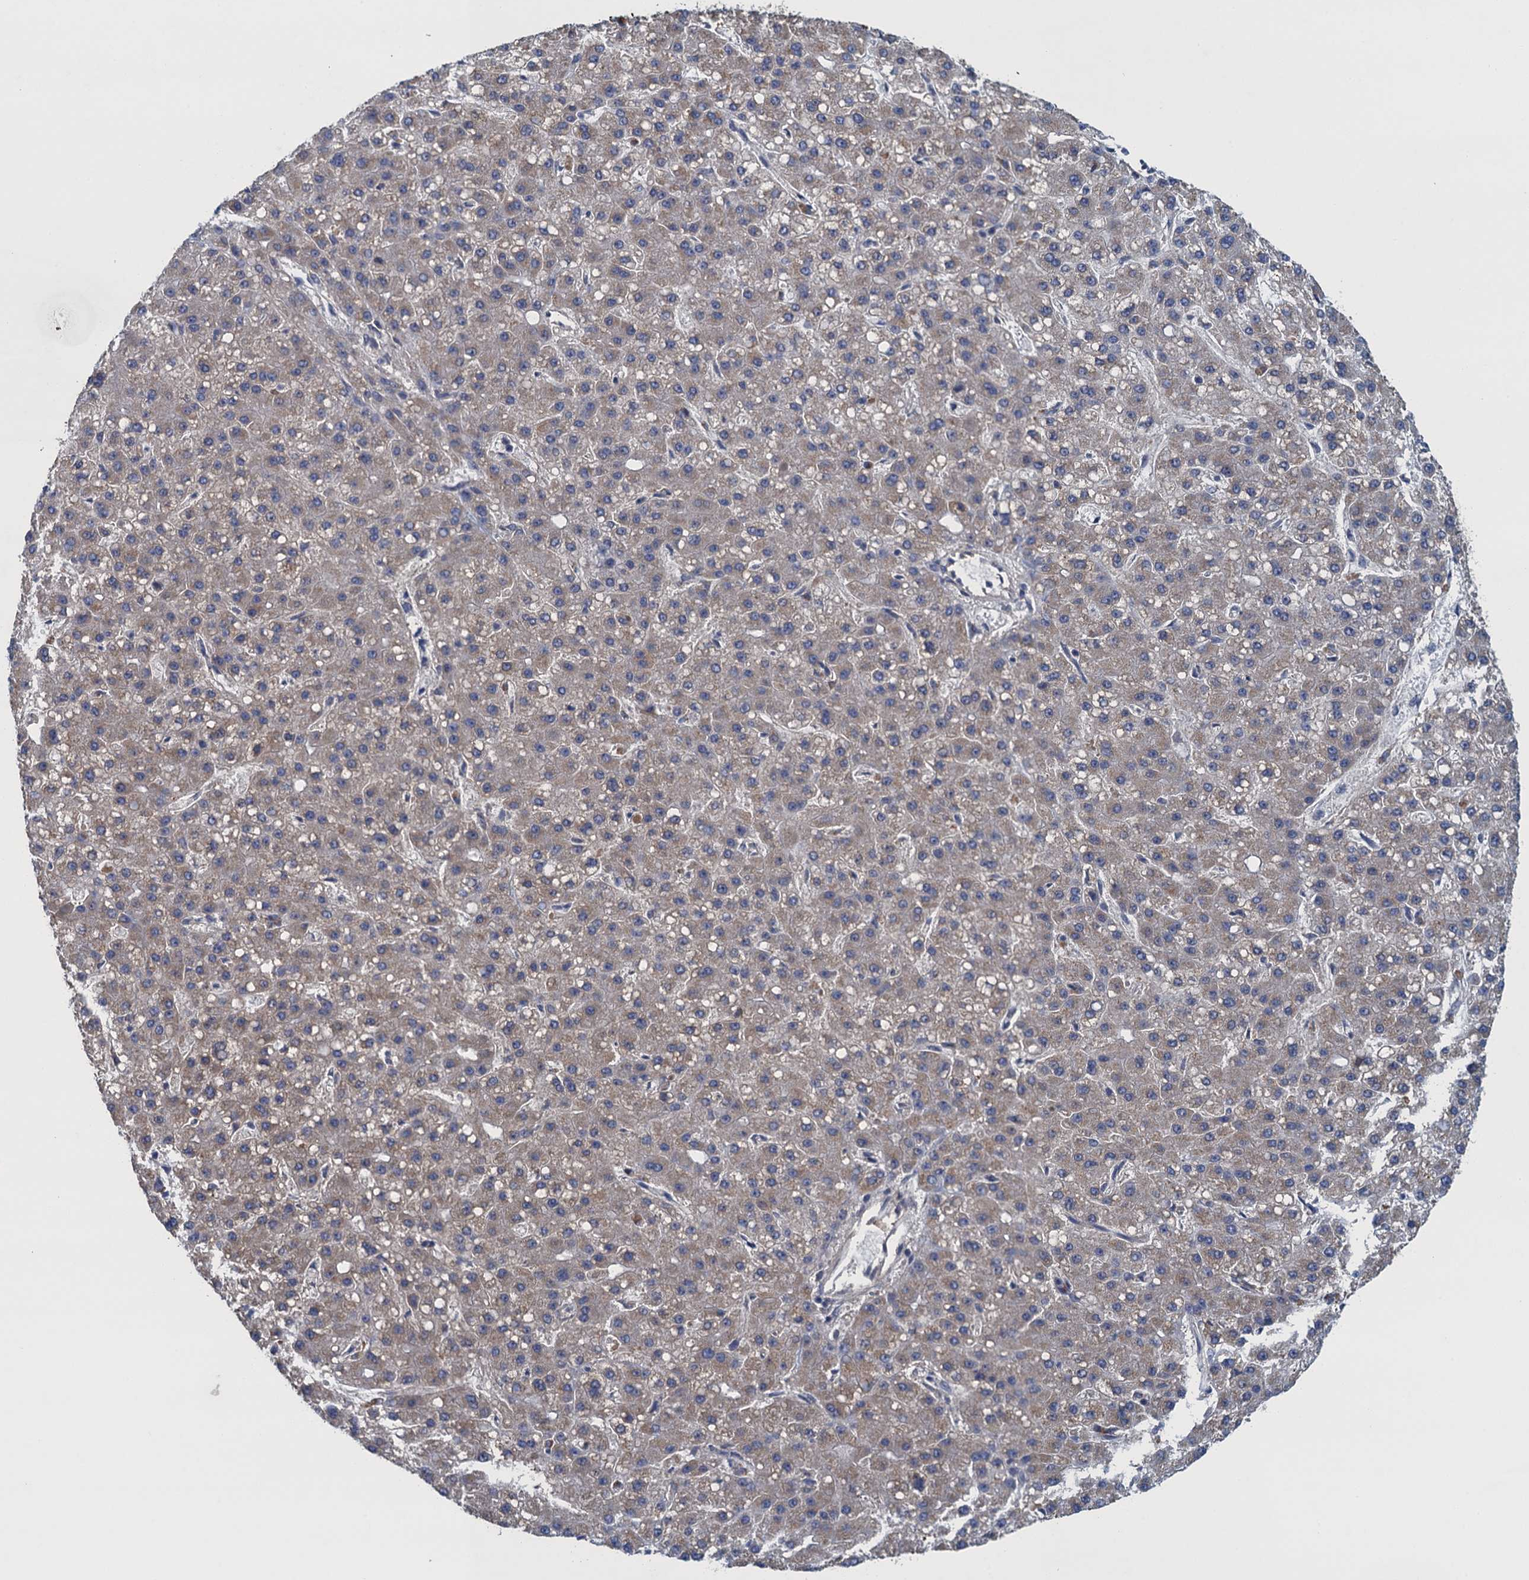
{"staining": {"intensity": "weak", "quantity": ">75%", "location": "cytoplasmic/membranous"}, "tissue": "liver cancer", "cell_type": "Tumor cells", "image_type": "cancer", "snomed": [{"axis": "morphology", "description": "Carcinoma, Hepatocellular, NOS"}, {"axis": "topography", "description": "Liver"}], "caption": "Liver cancer tissue reveals weak cytoplasmic/membranous positivity in approximately >75% of tumor cells, visualized by immunohistochemistry. (DAB = brown stain, brightfield microscopy at high magnification).", "gene": "CTU2", "patient": {"sex": "male", "age": 67}}